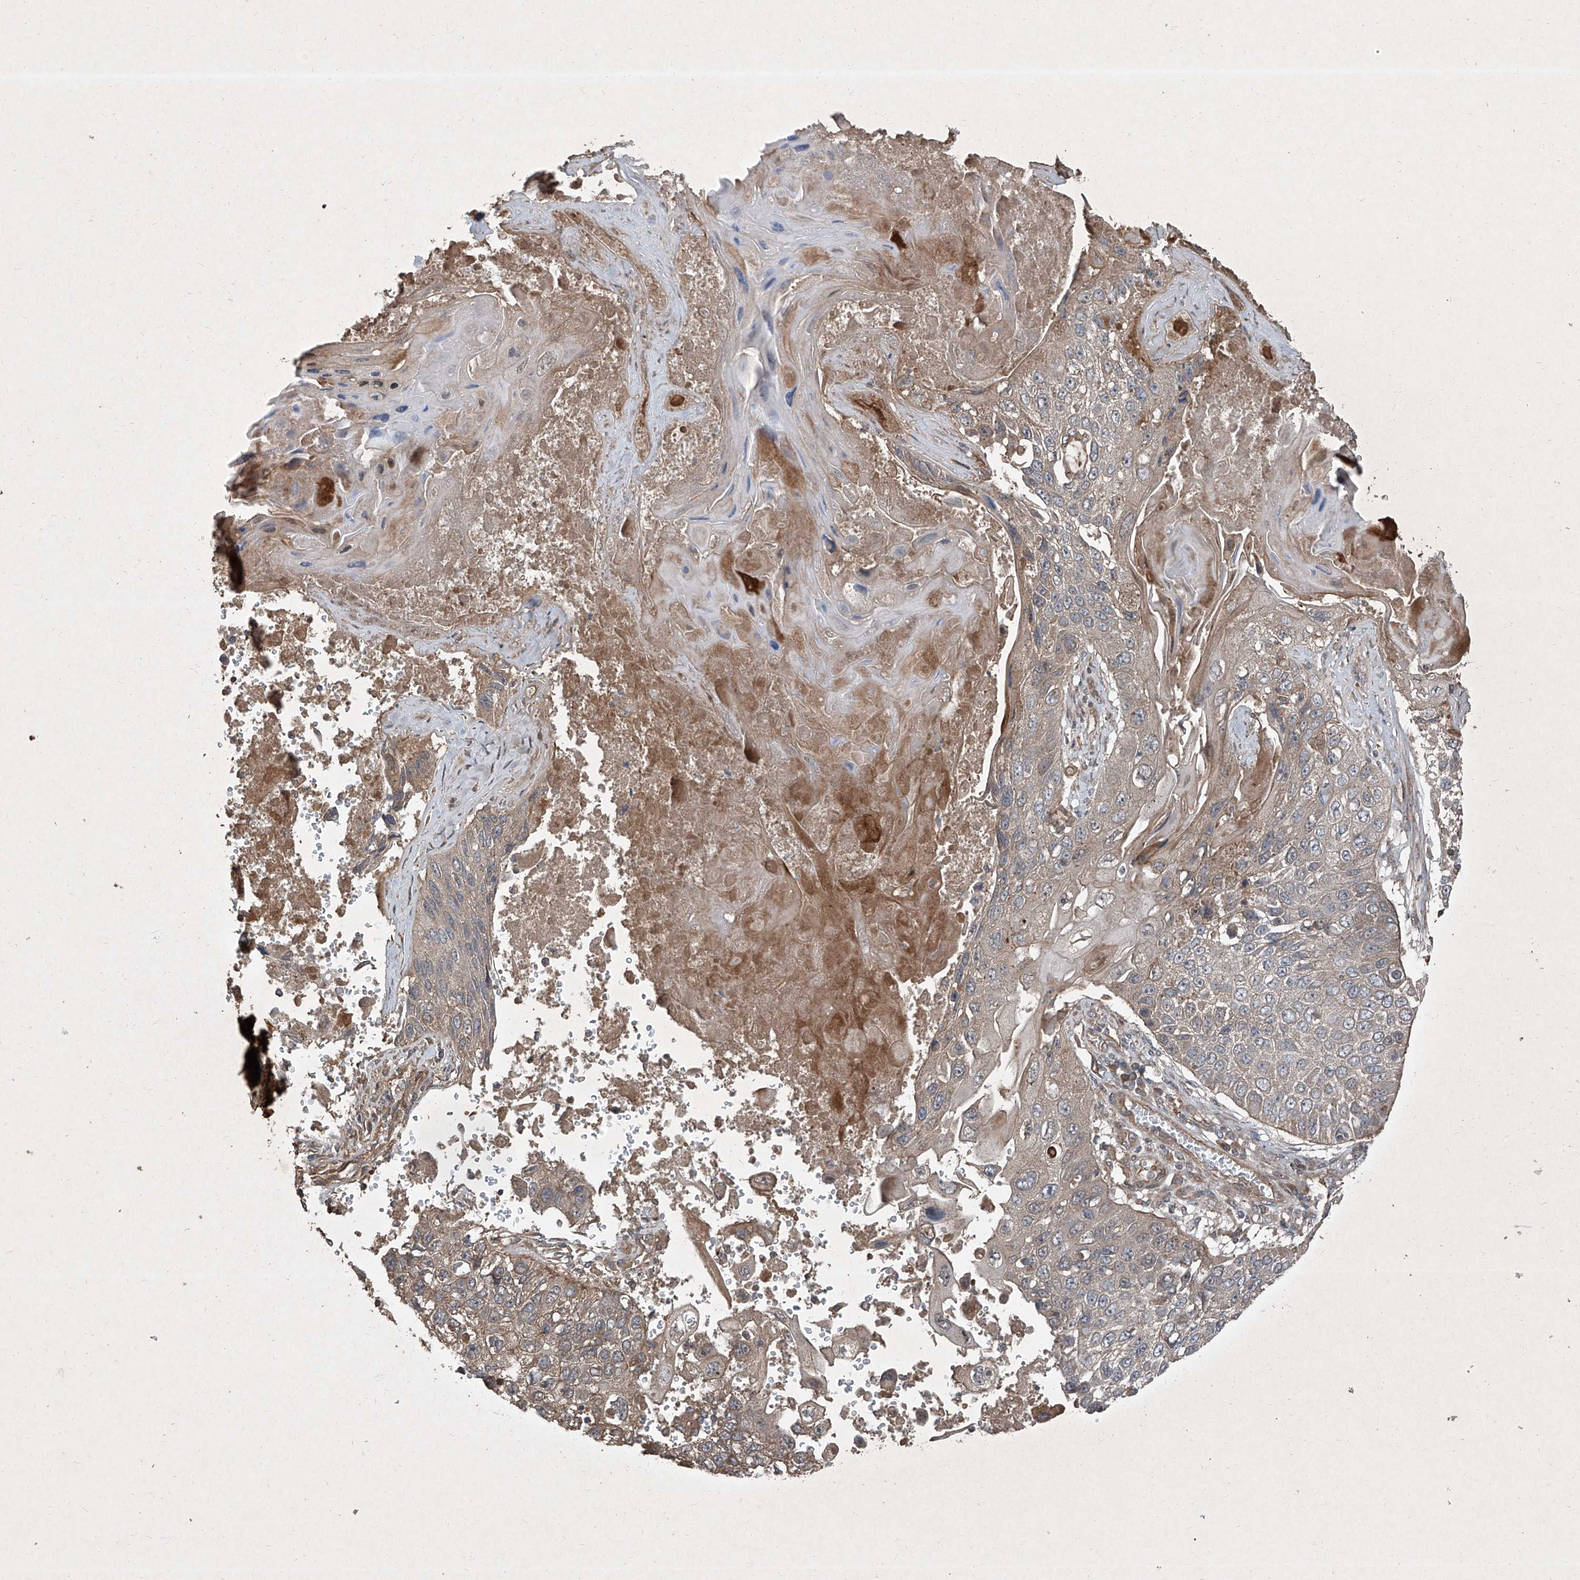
{"staining": {"intensity": "weak", "quantity": ">75%", "location": "cytoplasmic/membranous"}, "tissue": "lung cancer", "cell_type": "Tumor cells", "image_type": "cancer", "snomed": [{"axis": "morphology", "description": "Squamous cell carcinoma, NOS"}, {"axis": "topography", "description": "Lung"}], "caption": "Lung squamous cell carcinoma was stained to show a protein in brown. There is low levels of weak cytoplasmic/membranous expression in about >75% of tumor cells. (Stains: DAB in brown, nuclei in blue, Microscopy: brightfield microscopy at high magnification).", "gene": "CCN1", "patient": {"sex": "male", "age": 61}}